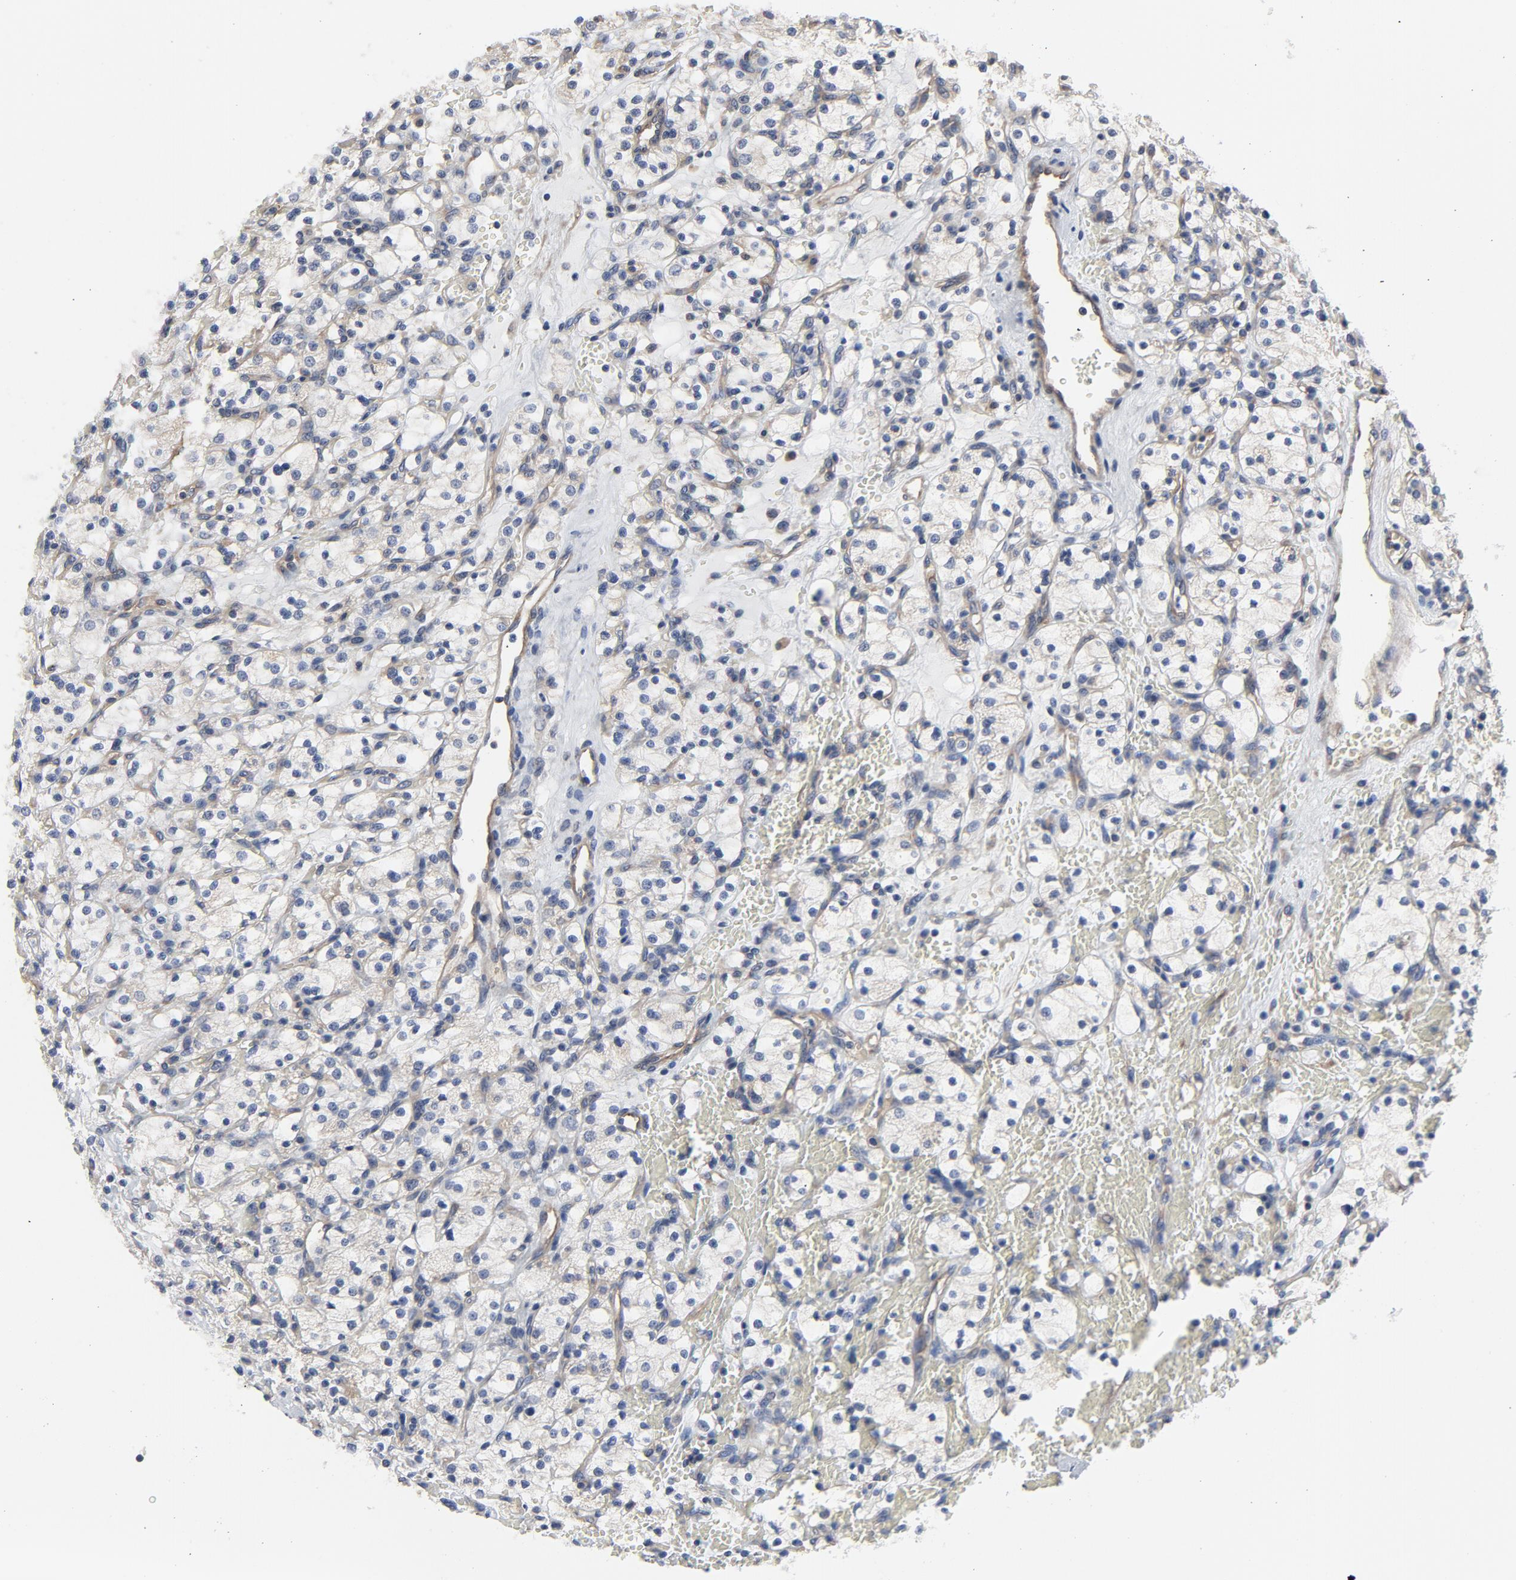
{"staining": {"intensity": "weak", "quantity": "25%-75%", "location": "cytoplasmic/membranous"}, "tissue": "renal cancer", "cell_type": "Tumor cells", "image_type": "cancer", "snomed": [{"axis": "morphology", "description": "Adenocarcinoma, NOS"}, {"axis": "topography", "description": "Kidney"}], "caption": "Protein expression analysis of renal adenocarcinoma displays weak cytoplasmic/membranous expression in about 25%-75% of tumor cells.", "gene": "DYNLT3", "patient": {"sex": "female", "age": 83}}